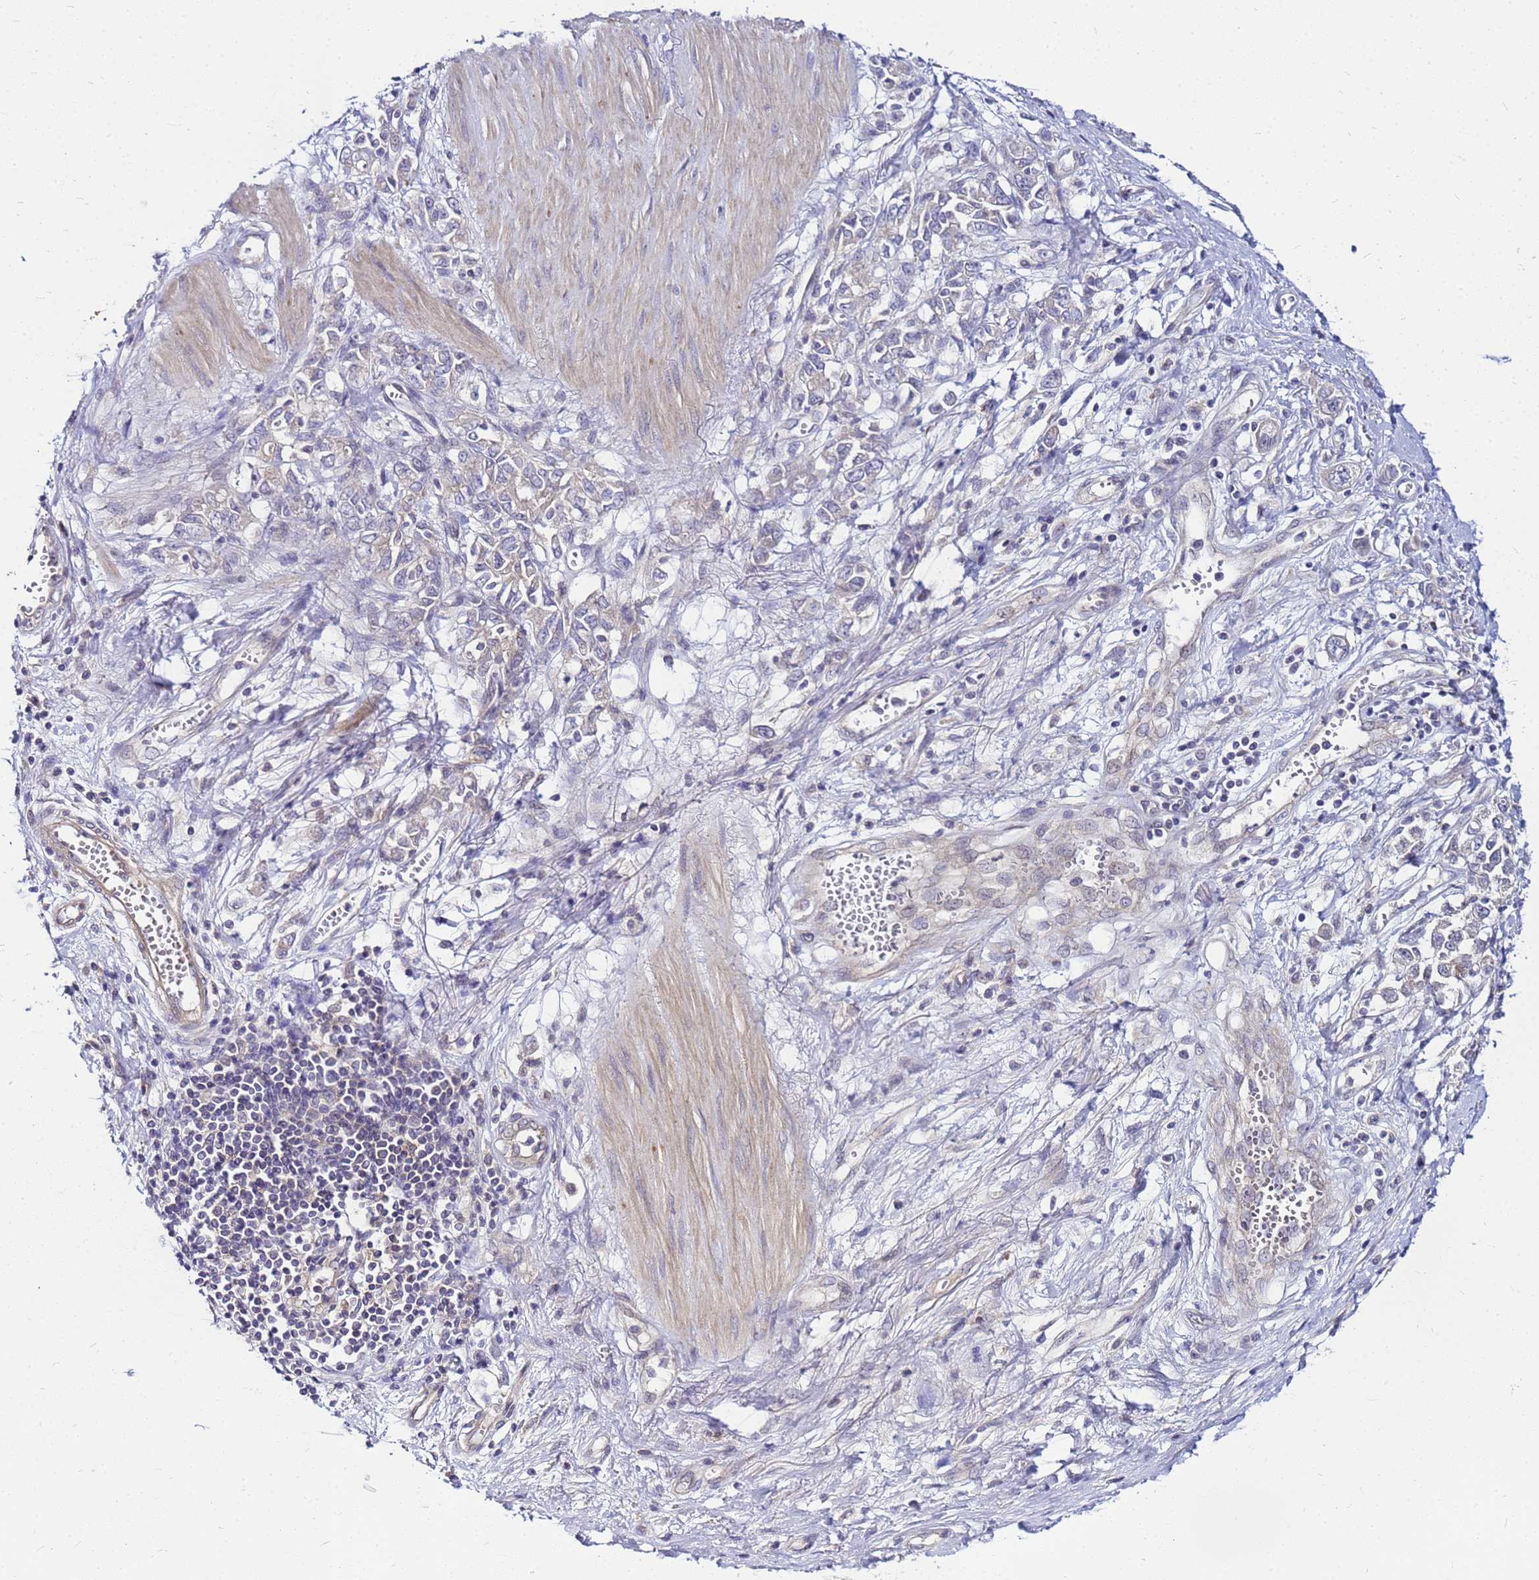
{"staining": {"intensity": "negative", "quantity": "none", "location": "none"}, "tissue": "stomach cancer", "cell_type": "Tumor cells", "image_type": "cancer", "snomed": [{"axis": "morphology", "description": "Adenocarcinoma, NOS"}, {"axis": "topography", "description": "Stomach"}], "caption": "Stomach cancer (adenocarcinoma) was stained to show a protein in brown. There is no significant positivity in tumor cells.", "gene": "SAT1", "patient": {"sex": "female", "age": 76}}